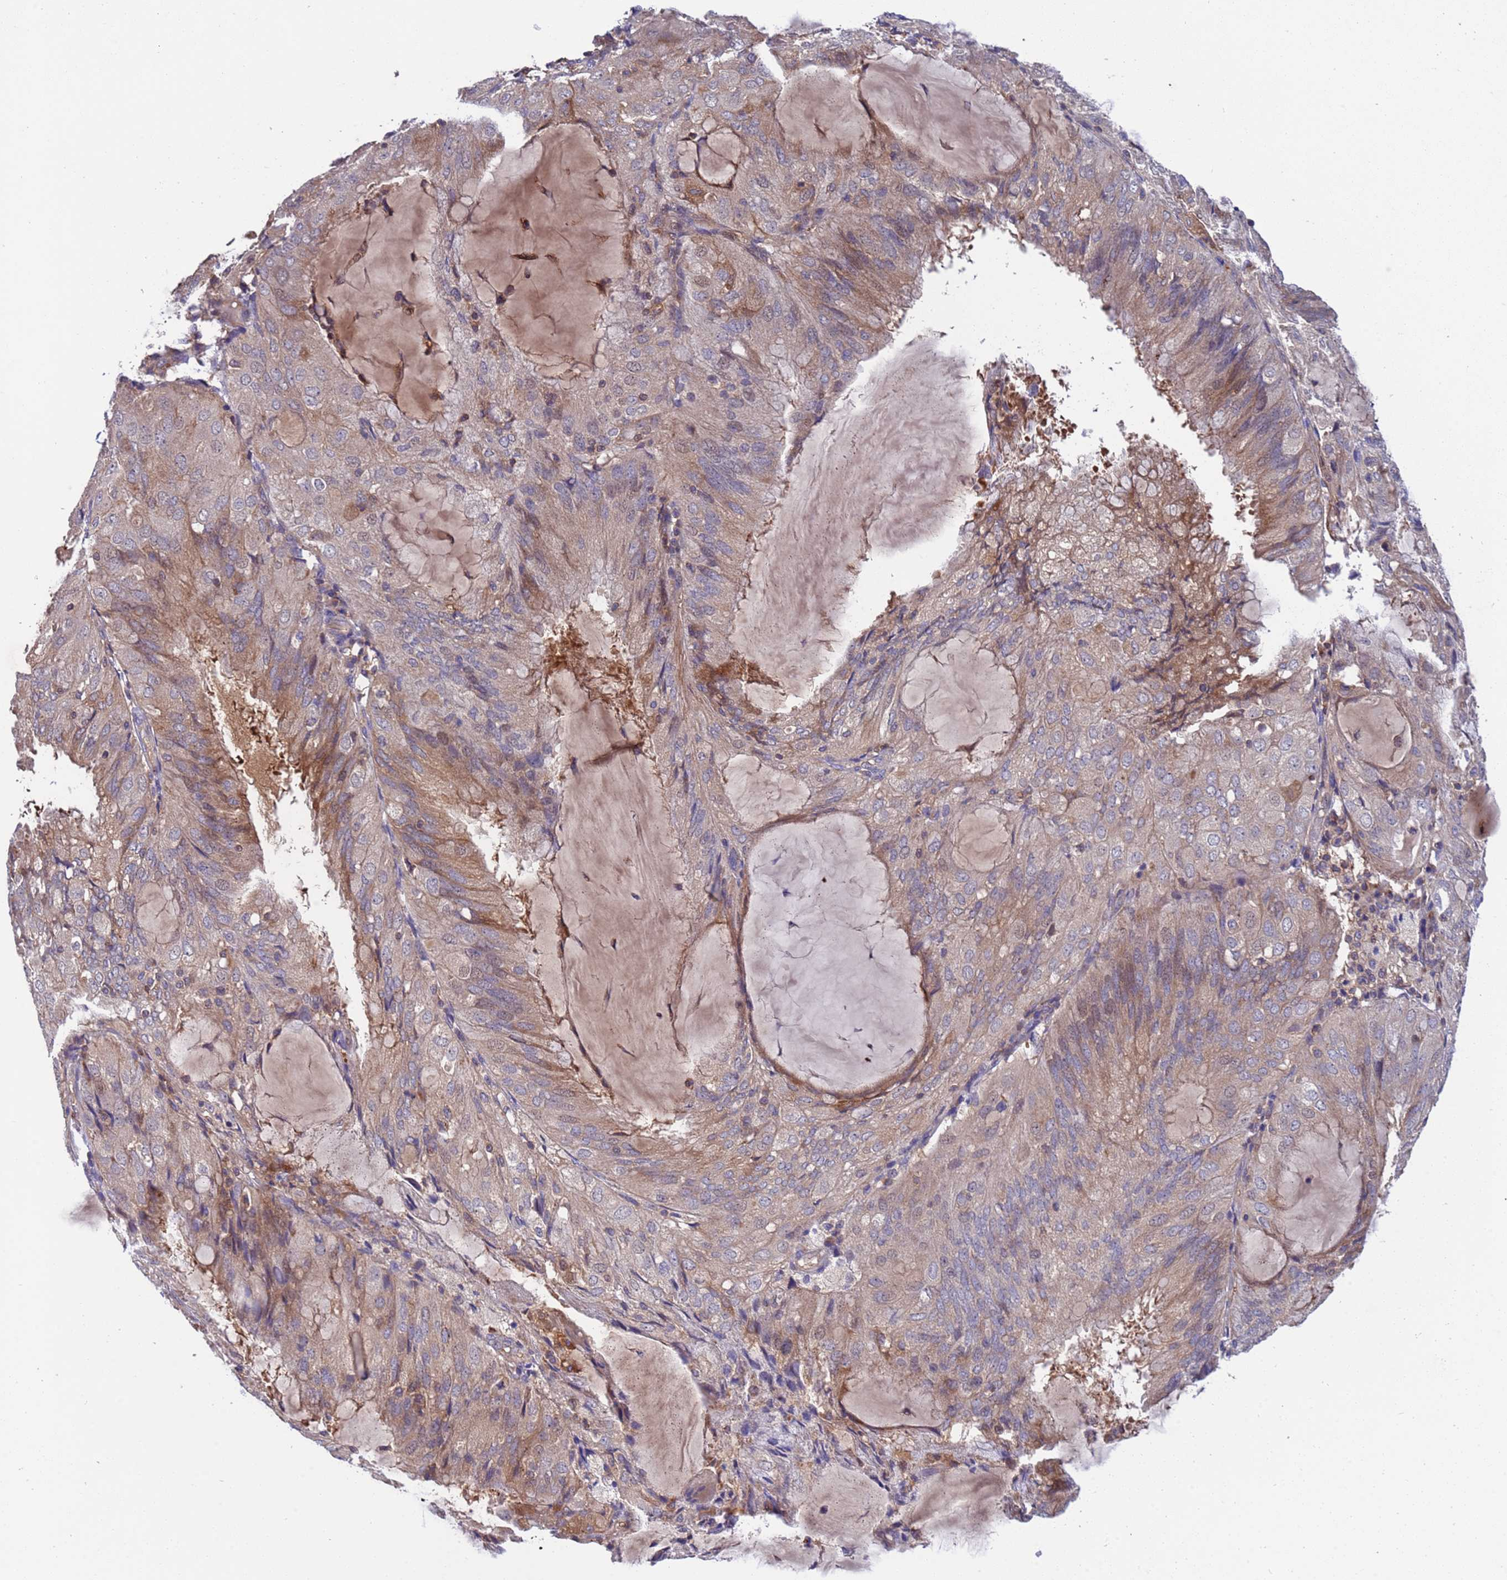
{"staining": {"intensity": "weak", "quantity": "<25%", "location": "cytoplasmic/membranous"}, "tissue": "endometrial cancer", "cell_type": "Tumor cells", "image_type": "cancer", "snomed": [{"axis": "morphology", "description": "Adenocarcinoma, NOS"}, {"axis": "topography", "description": "Endometrium"}], "caption": "Immunohistochemistry of endometrial cancer (adenocarcinoma) displays no positivity in tumor cells.", "gene": "PARP16", "patient": {"sex": "female", "age": 81}}